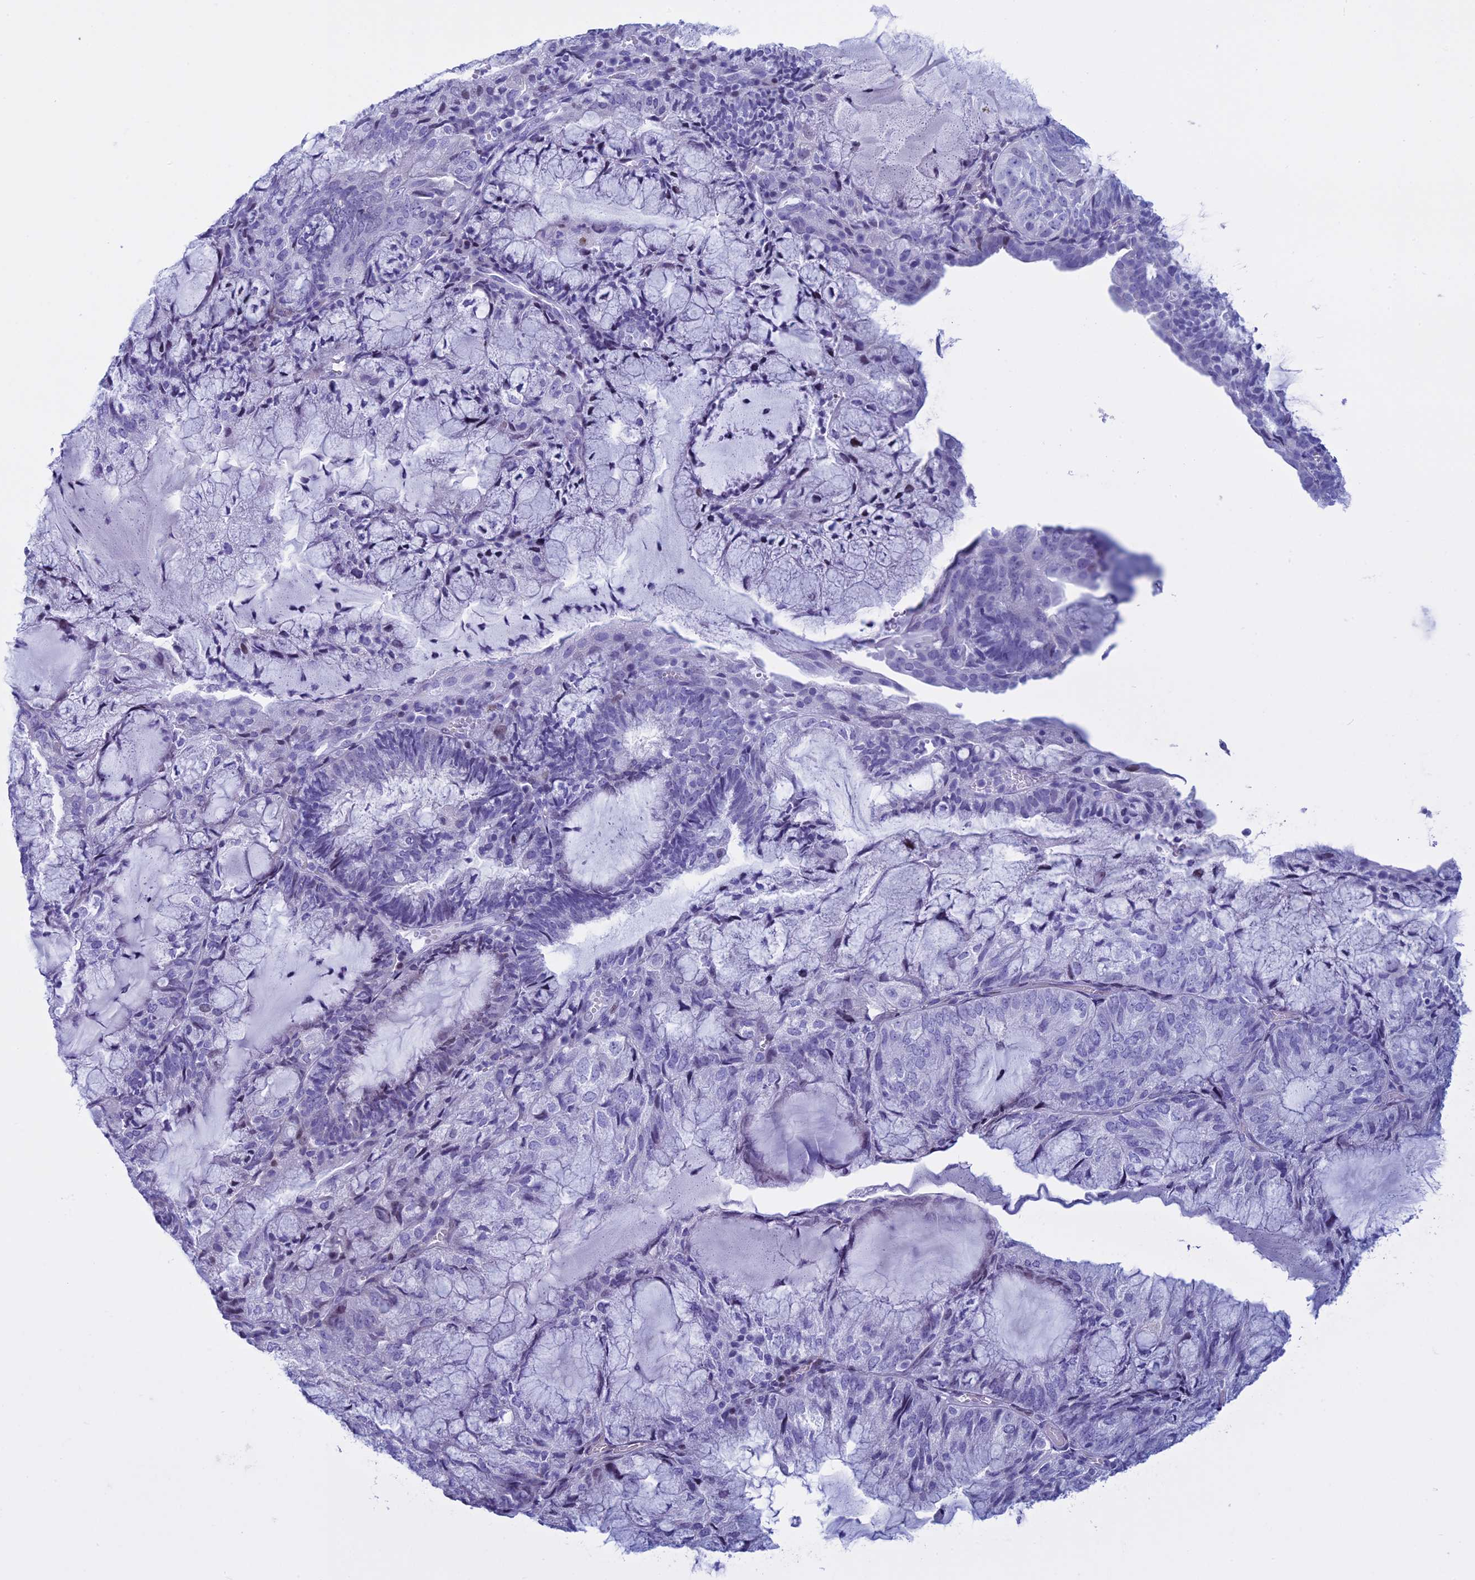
{"staining": {"intensity": "negative", "quantity": "none", "location": "none"}, "tissue": "endometrial cancer", "cell_type": "Tumor cells", "image_type": "cancer", "snomed": [{"axis": "morphology", "description": "Adenocarcinoma, NOS"}, {"axis": "topography", "description": "Endometrium"}], "caption": "Endometrial adenocarcinoma was stained to show a protein in brown. There is no significant expression in tumor cells. (Stains: DAB IHC with hematoxylin counter stain, Microscopy: brightfield microscopy at high magnification).", "gene": "KCTD21", "patient": {"sex": "female", "age": 81}}